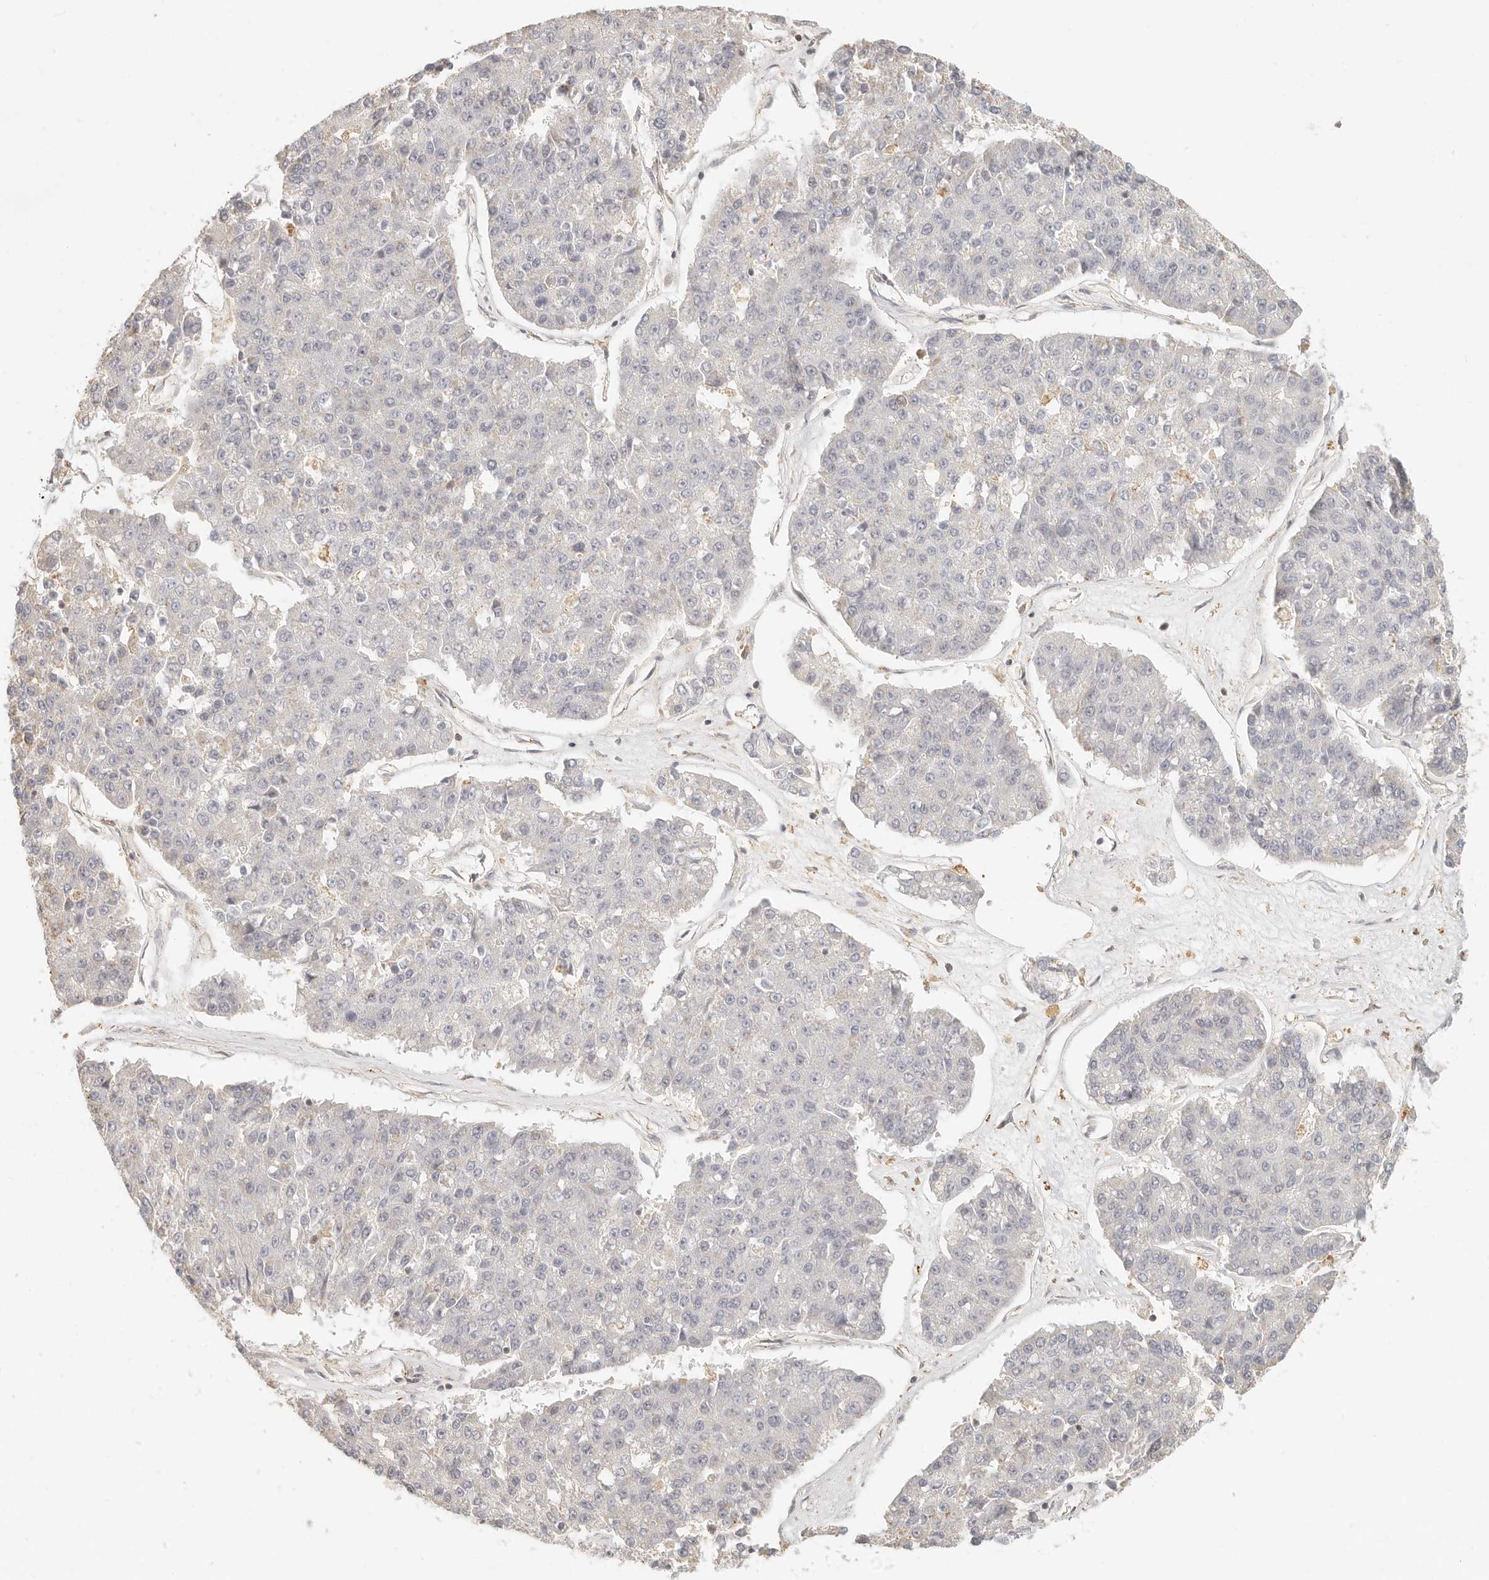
{"staining": {"intensity": "negative", "quantity": "none", "location": "none"}, "tissue": "pancreatic cancer", "cell_type": "Tumor cells", "image_type": "cancer", "snomed": [{"axis": "morphology", "description": "Adenocarcinoma, NOS"}, {"axis": "topography", "description": "Pancreas"}], "caption": "Micrograph shows no significant protein staining in tumor cells of pancreatic cancer (adenocarcinoma).", "gene": "CNMD", "patient": {"sex": "male", "age": 50}}